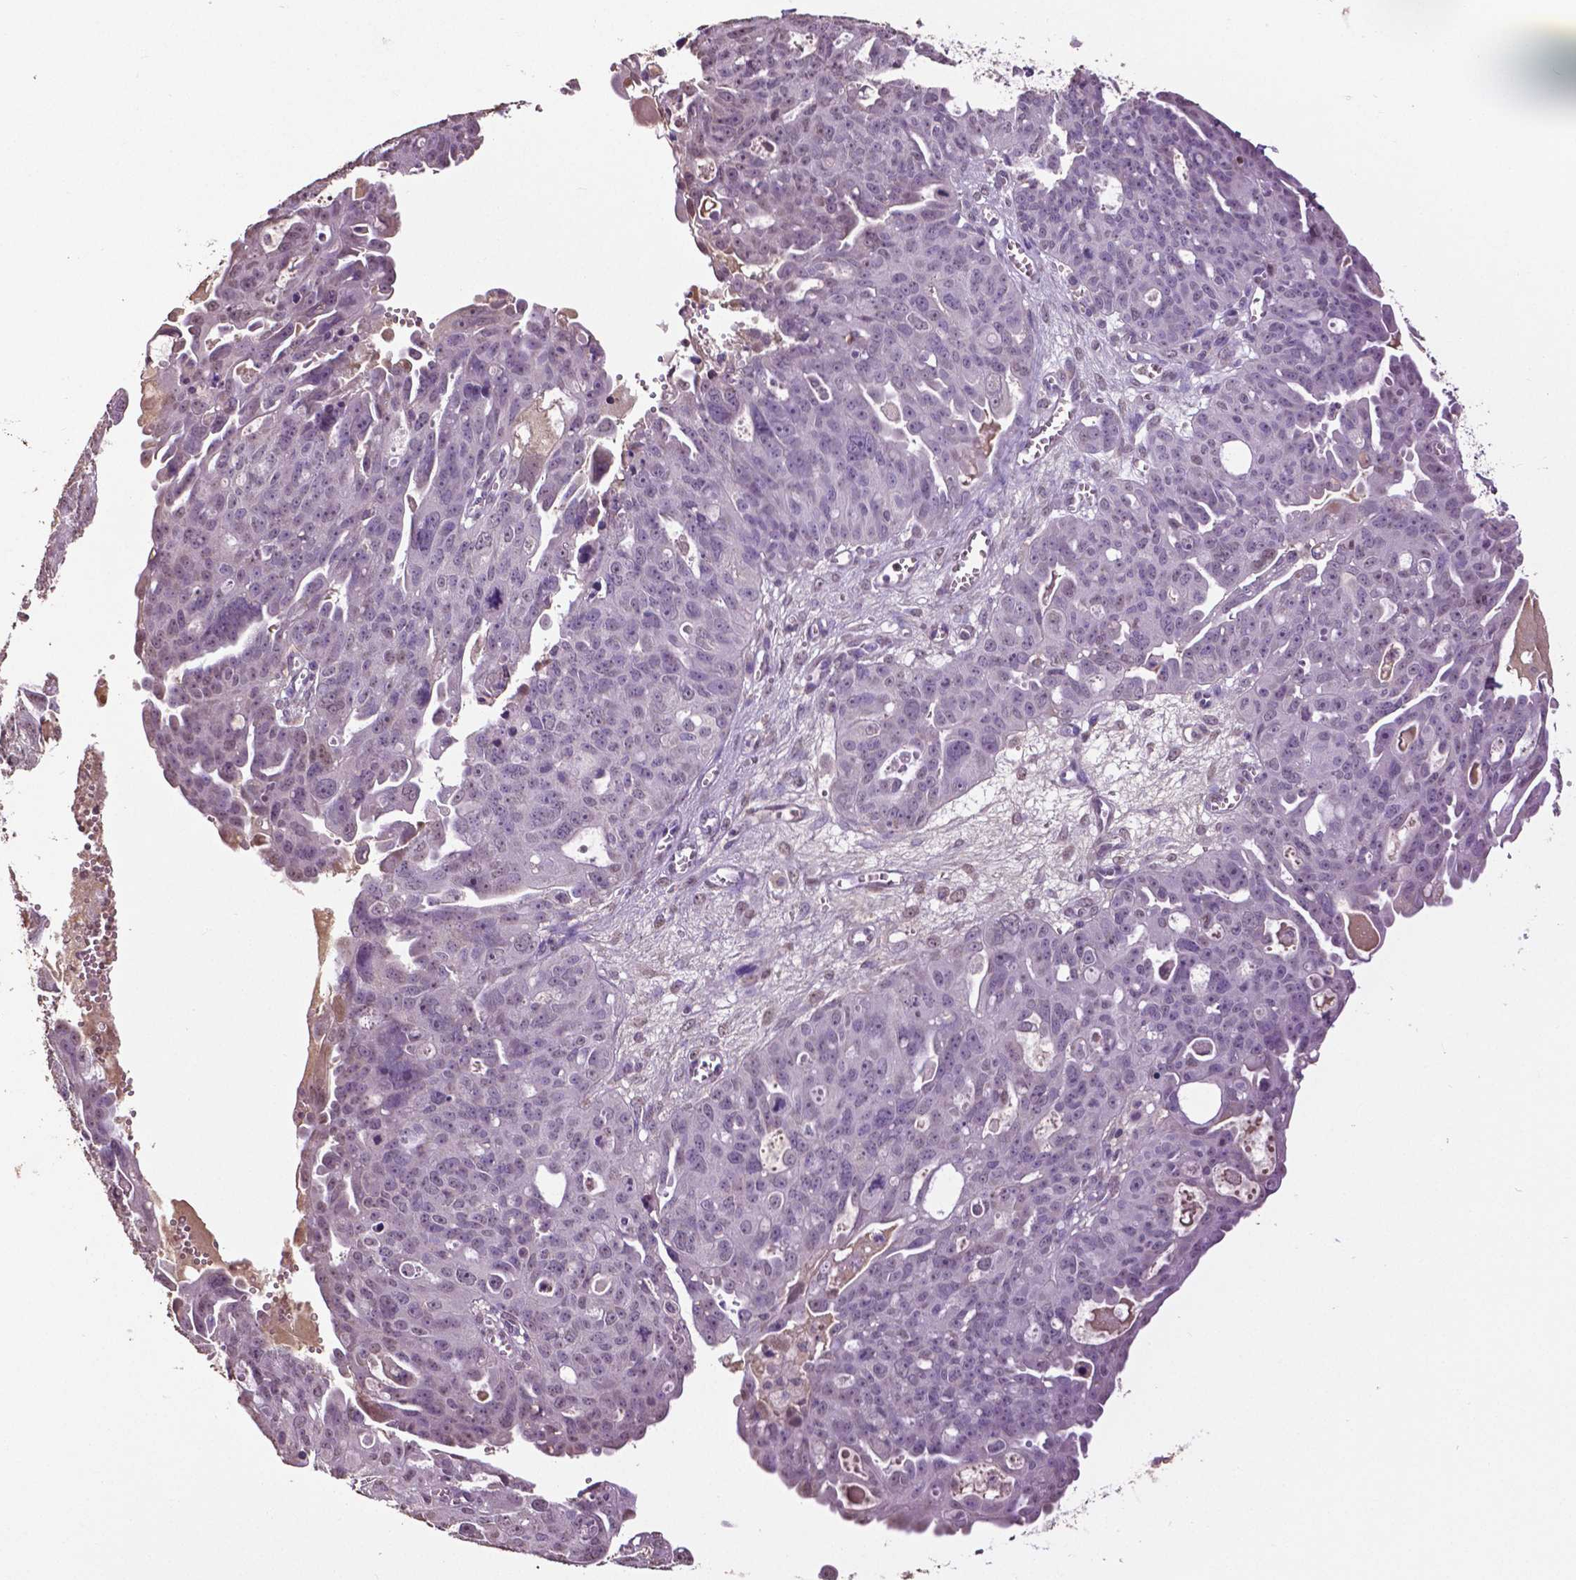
{"staining": {"intensity": "negative", "quantity": "none", "location": "none"}, "tissue": "ovarian cancer", "cell_type": "Tumor cells", "image_type": "cancer", "snomed": [{"axis": "morphology", "description": "Carcinoma, endometroid"}, {"axis": "topography", "description": "Ovary"}], "caption": "High power microscopy photomicrograph of an immunohistochemistry histopathology image of endometroid carcinoma (ovarian), revealing no significant positivity in tumor cells.", "gene": "RUNX3", "patient": {"sex": "female", "age": 70}}